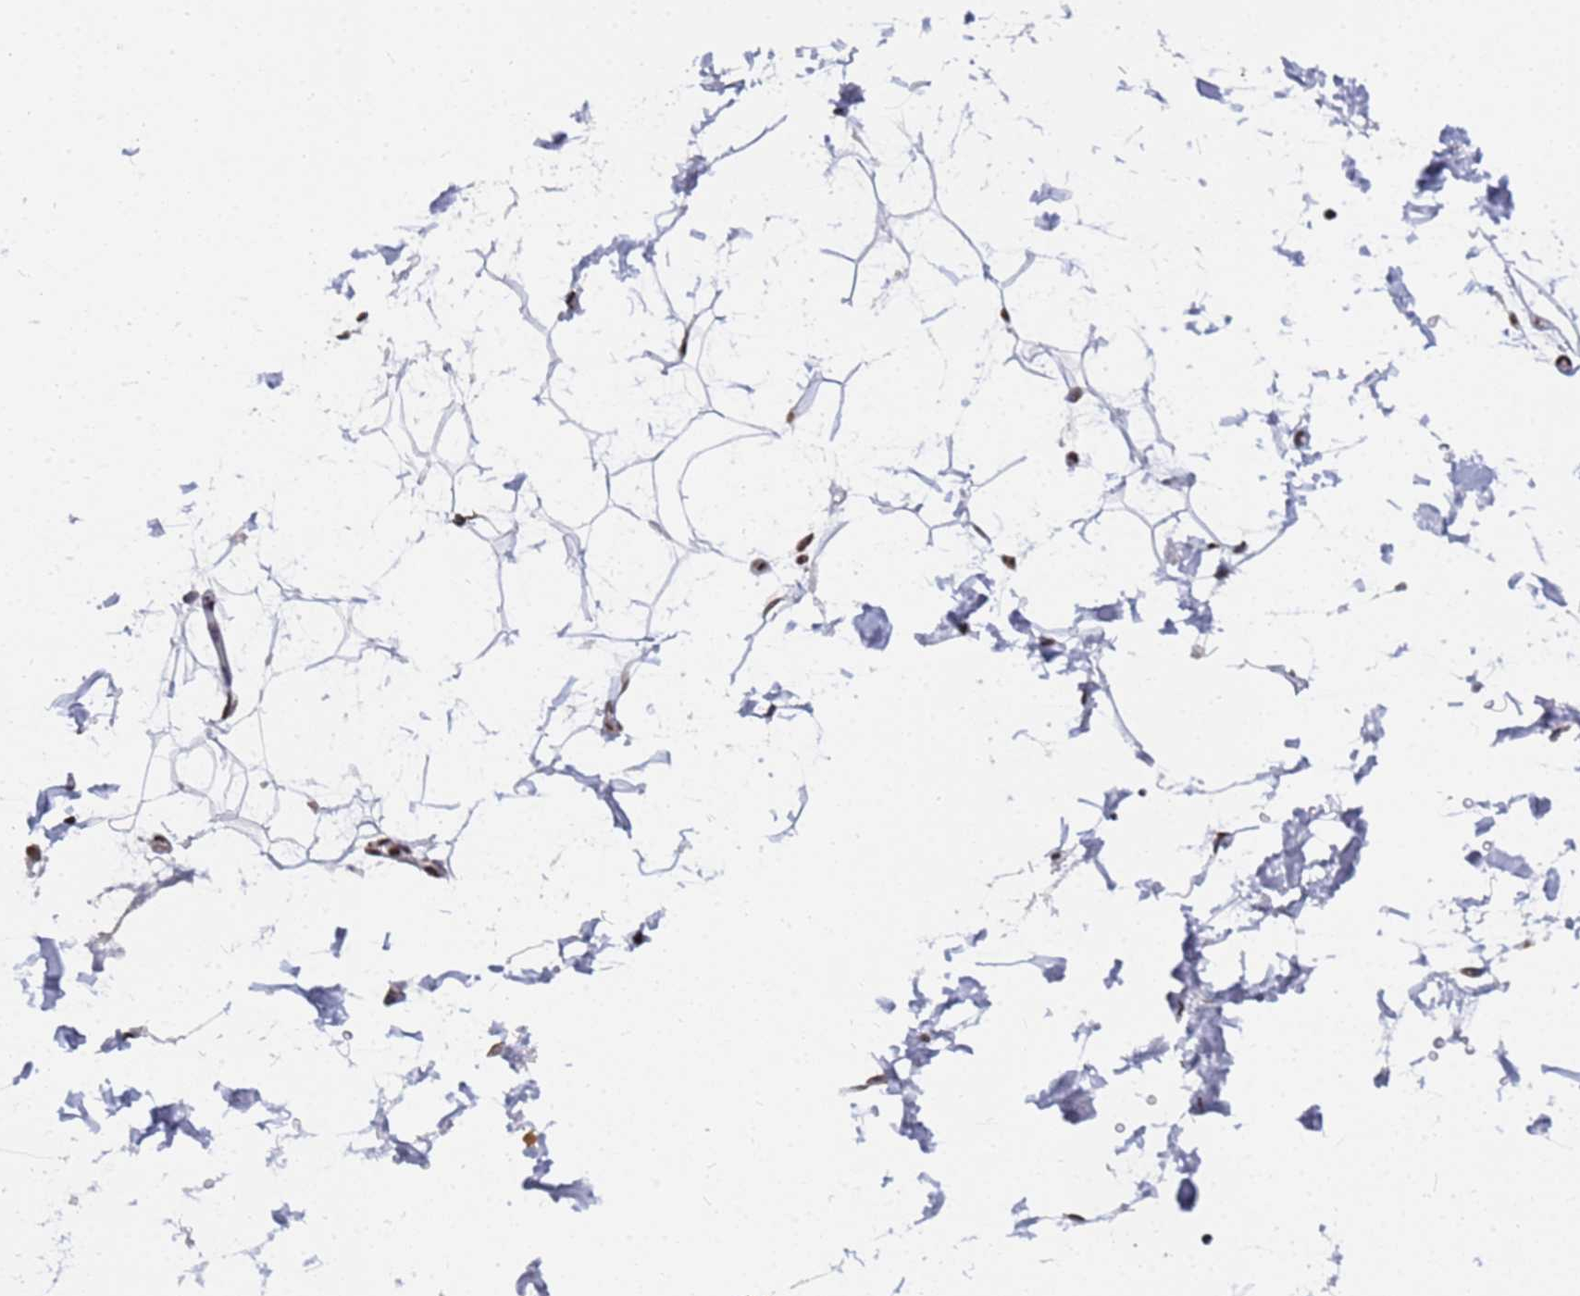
{"staining": {"intensity": "moderate", "quantity": ">75%", "location": "nuclear"}, "tissue": "adipose tissue", "cell_type": "Adipocytes", "image_type": "normal", "snomed": [{"axis": "morphology", "description": "Normal tissue, NOS"}, {"axis": "topography", "description": "Soft tissue"}], "caption": "Adipose tissue stained with IHC demonstrates moderate nuclear positivity in approximately >75% of adipocytes. Immunohistochemistry stains the protein in brown and the nuclei are stained blue.", "gene": "RAVER2", "patient": {"sex": "male", "age": 72}}